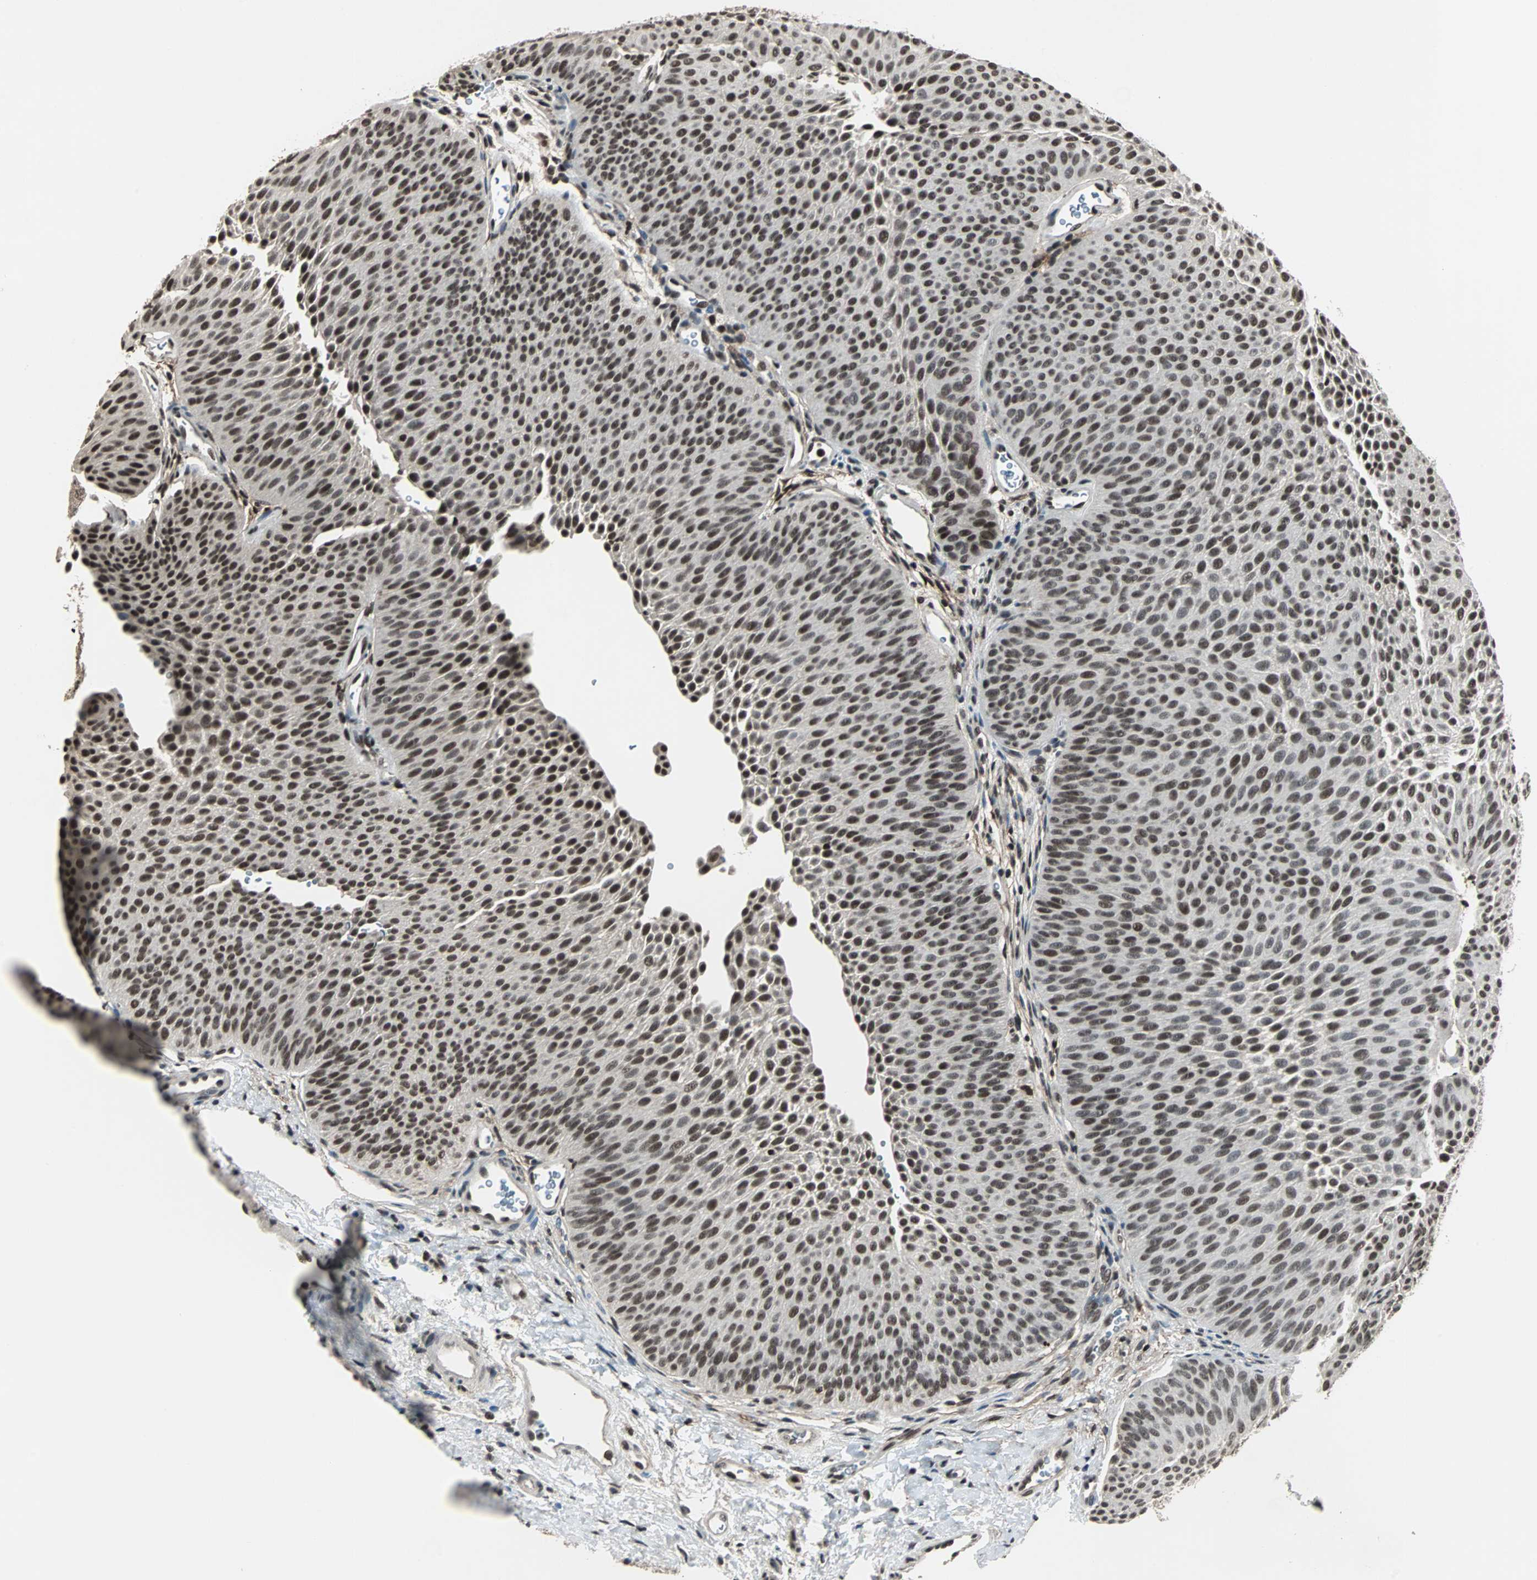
{"staining": {"intensity": "moderate", "quantity": ">75%", "location": "nuclear"}, "tissue": "urothelial cancer", "cell_type": "Tumor cells", "image_type": "cancer", "snomed": [{"axis": "morphology", "description": "Urothelial carcinoma, Low grade"}, {"axis": "topography", "description": "Urinary bladder"}], "caption": "Approximately >75% of tumor cells in urothelial cancer show moderate nuclear protein positivity as visualized by brown immunohistochemical staining.", "gene": "MKX", "patient": {"sex": "female", "age": 60}}